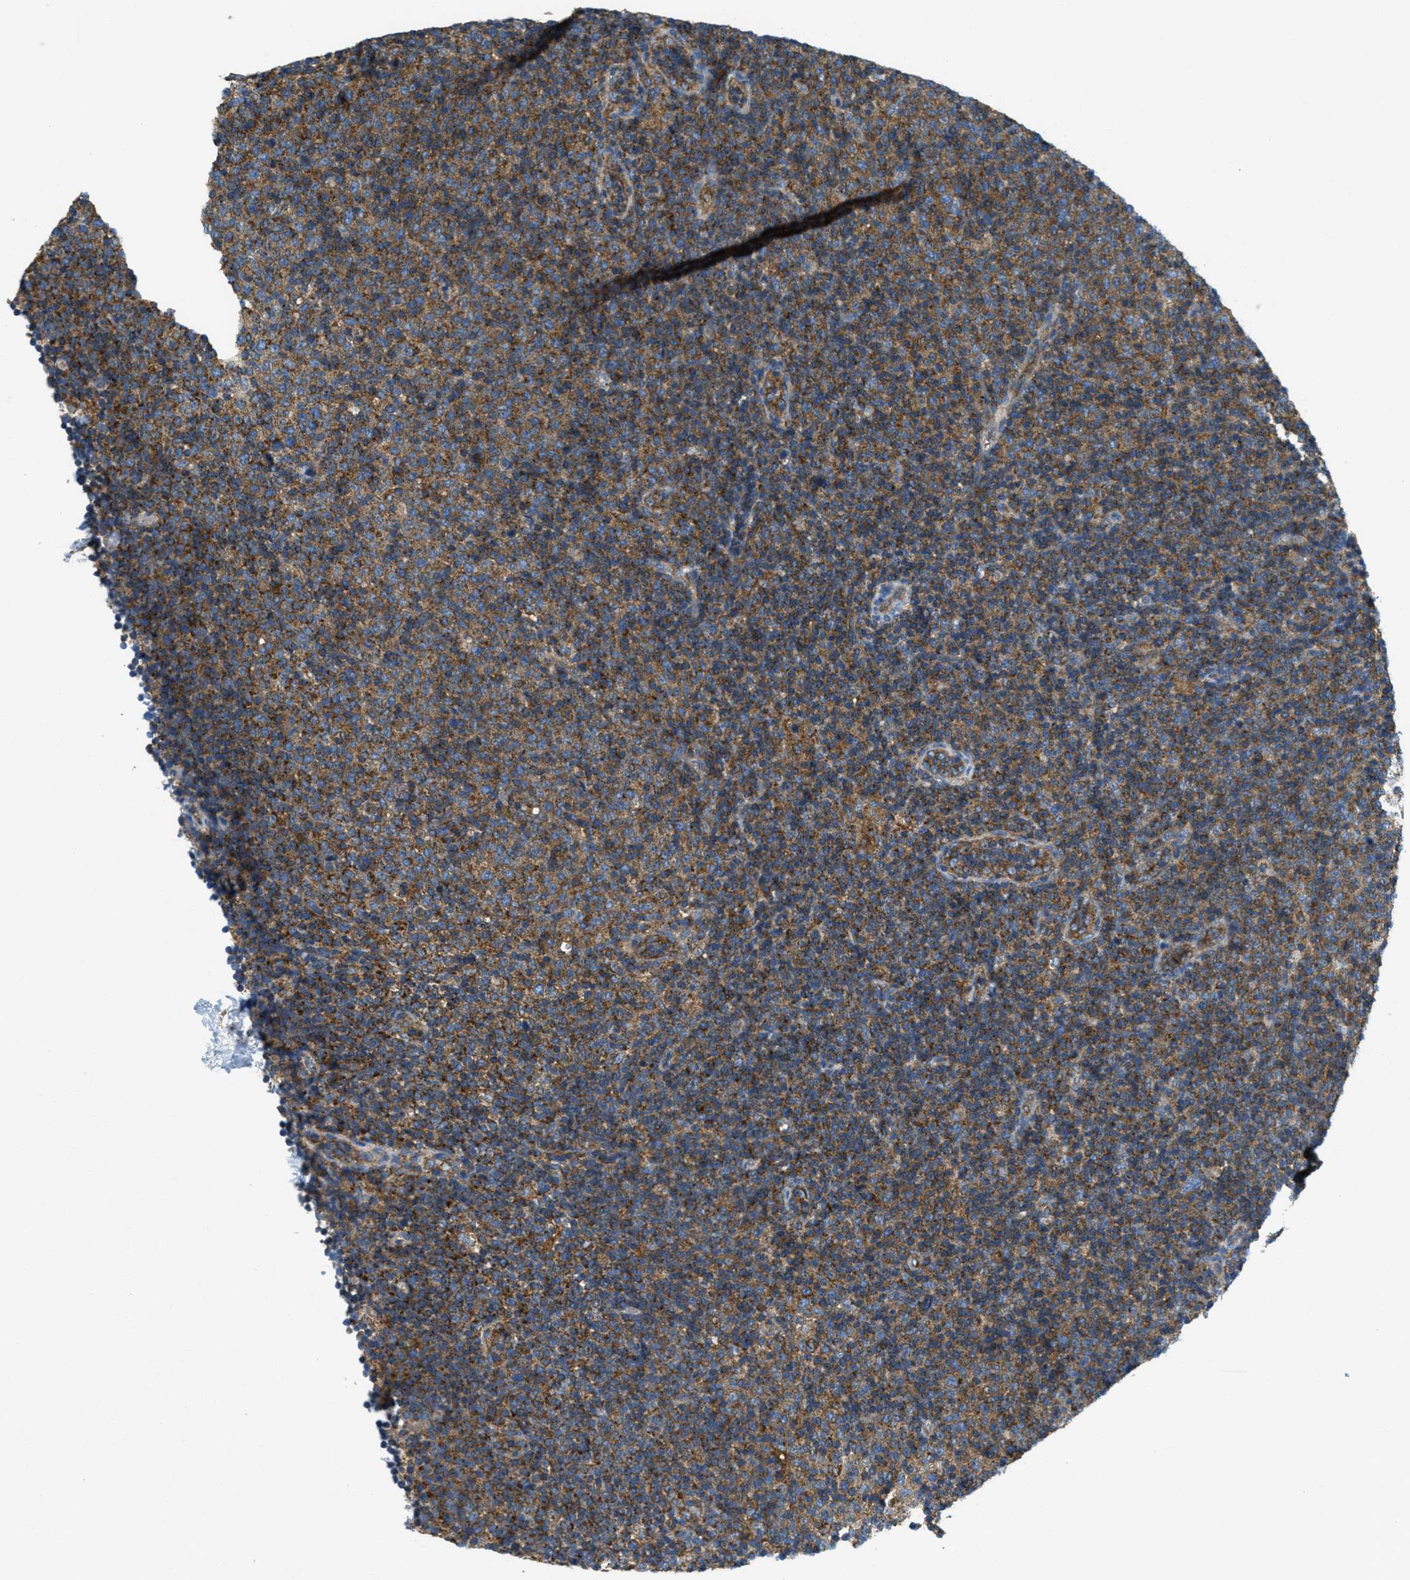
{"staining": {"intensity": "moderate", "quantity": ">75%", "location": "cytoplasmic/membranous"}, "tissue": "lymphoma", "cell_type": "Tumor cells", "image_type": "cancer", "snomed": [{"axis": "morphology", "description": "Malignant lymphoma, non-Hodgkin's type, Low grade"}, {"axis": "topography", "description": "Lymph node"}], "caption": "IHC (DAB) staining of human malignant lymphoma, non-Hodgkin's type (low-grade) displays moderate cytoplasmic/membranous protein expression in about >75% of tumor cells.", "gene": "AP2B1", "patient": {"sex": "male", "age": 70}}